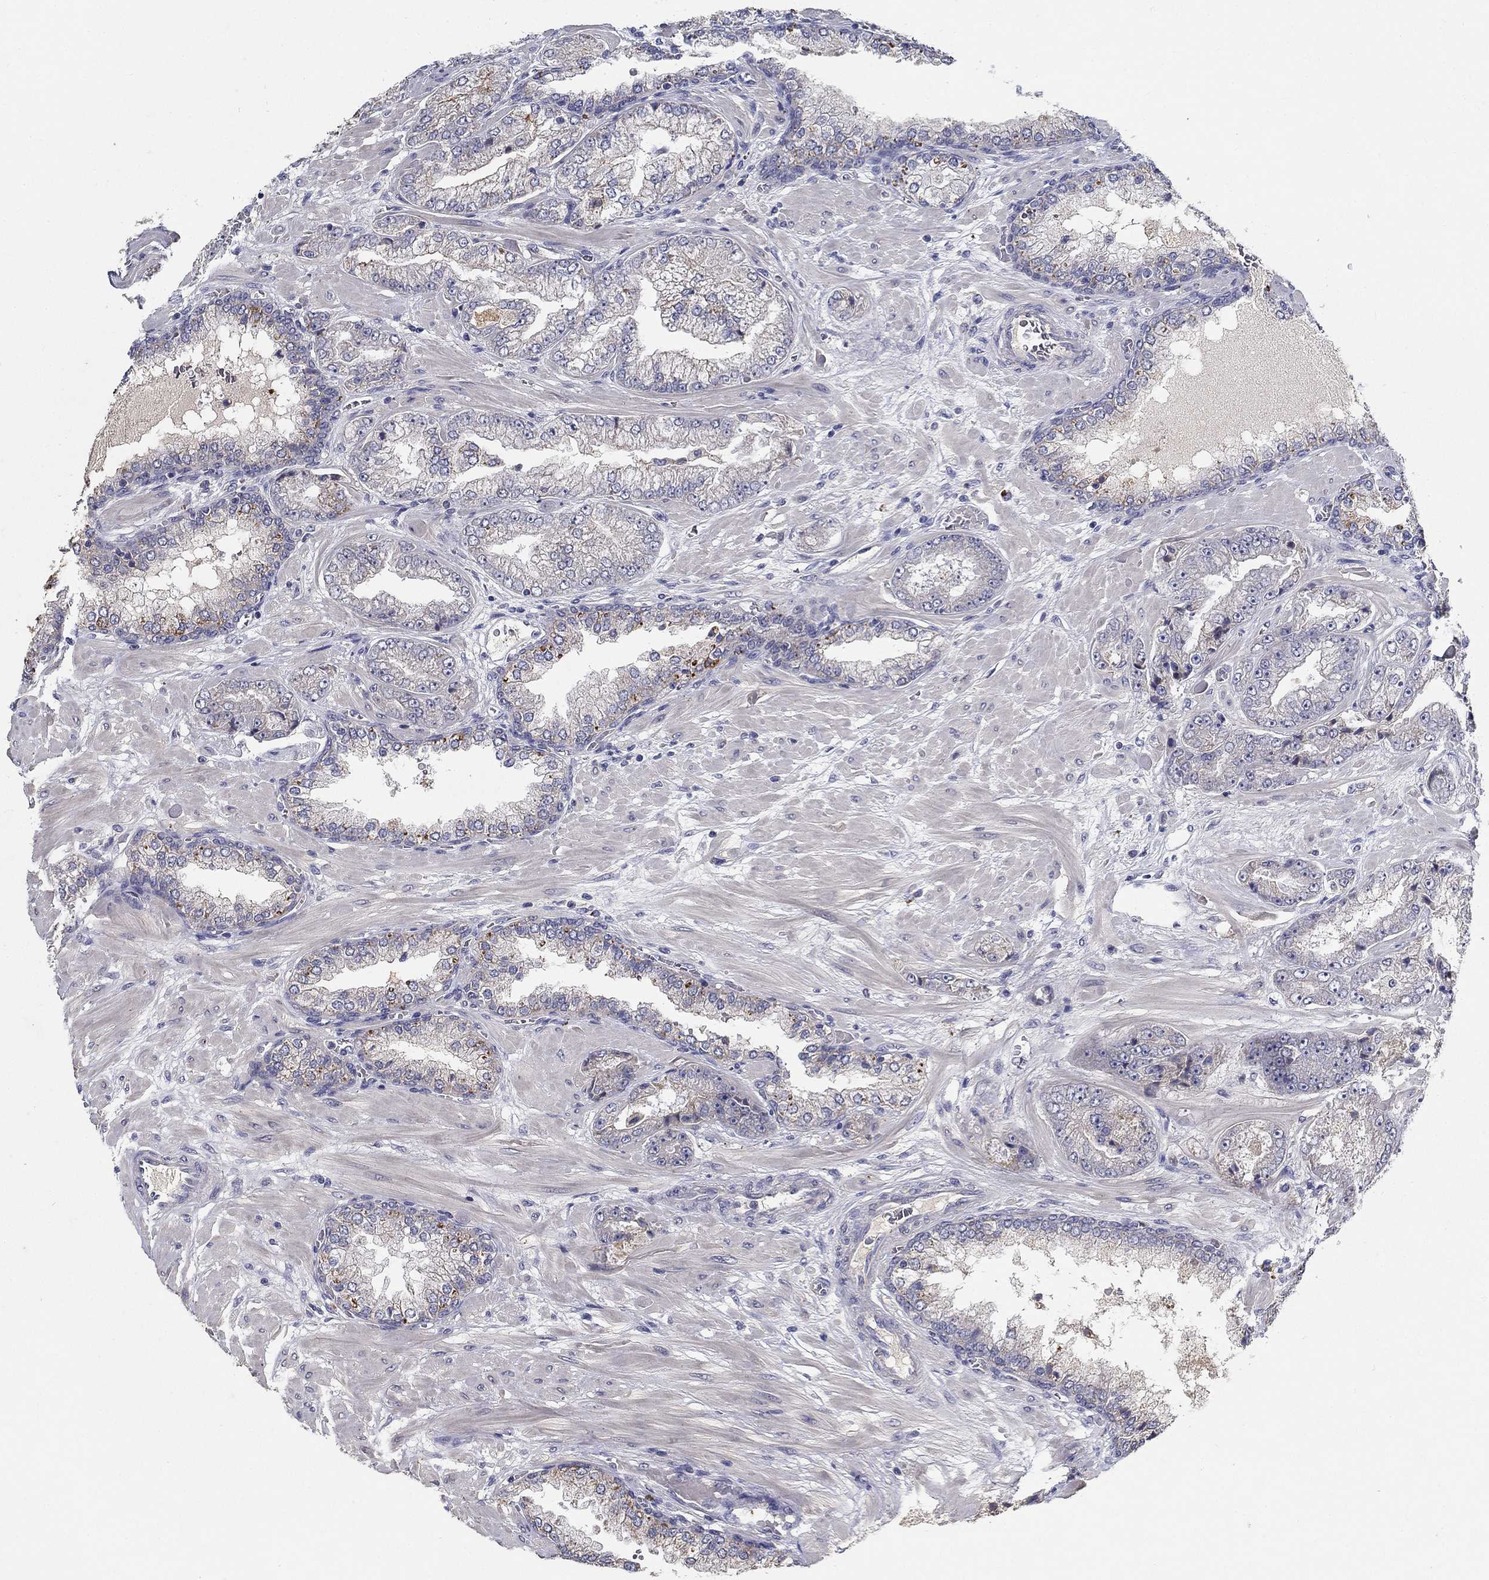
{"staining": {"intensity": "negative", "quantity": "none", "location": "none"}, "tissue": "prostate cancer", "cell_type": "Tumor cells", "image_type": "cancer", "snomed": [{"axis": "morphology", "description": "Adenocarcinoma, Low grade"}, {"axis": "topography", "description": "Prostate"}], "caption": "DAB immunohistochemical staining of prostate cancer demonstrates no significant staining in tumor cells.", "gene": "PROZ", "patient": {"sex": "male", "age": 57}}